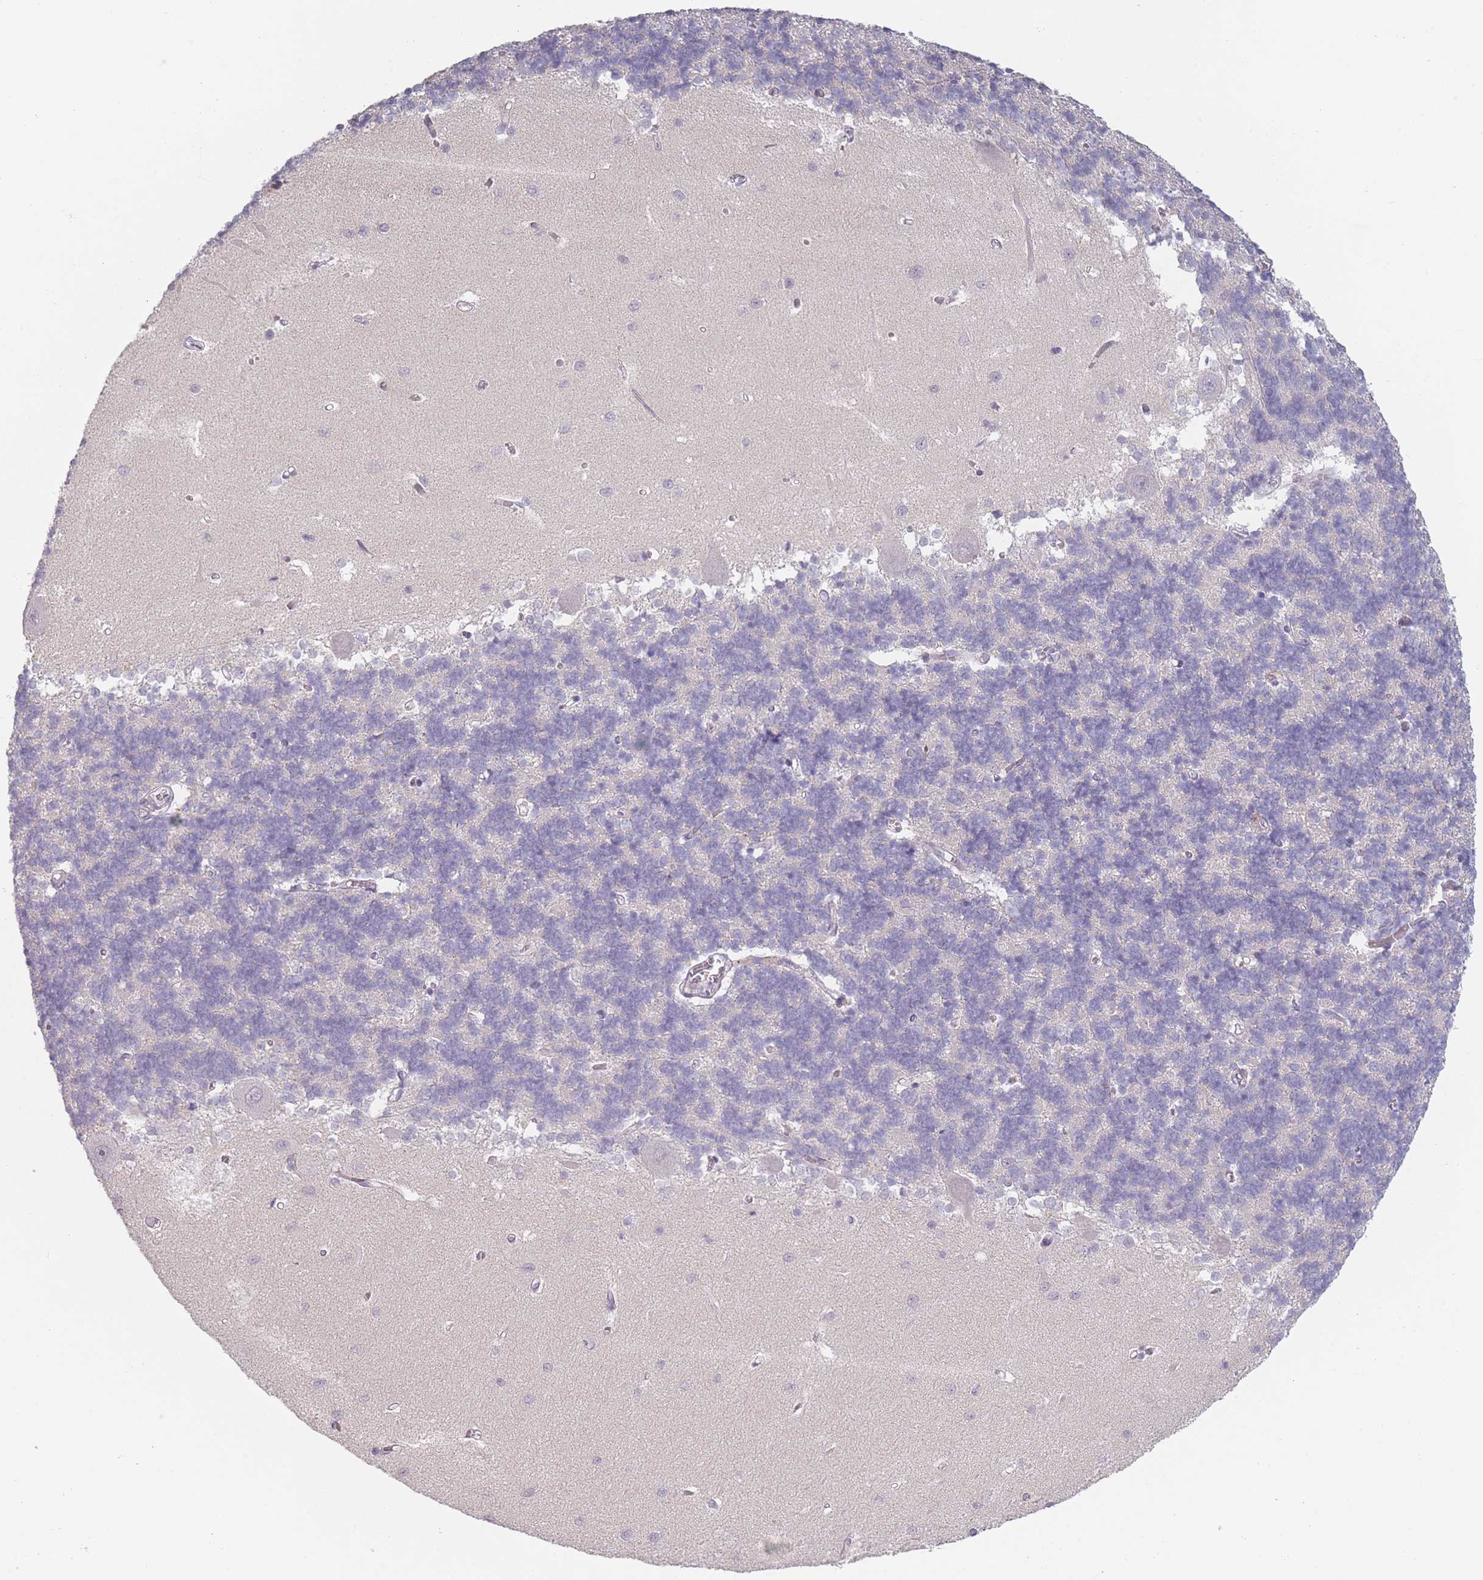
{"staining": {"intensity": "negative", "quantity": "none", "location": "none"}, "tissue": "cerebellum", "cell_type": "Cells in granular layer", "image_type": "normal", "snomed": [{"axis": "morphology", "description": "Normal tissue, NOS"}, {"axis": "topography", "description": "Cerebellum"}], "caption": "Protein analysis of normal cerebellum demonstrates no significant staining in cells in granular layer.", "gene": "RASL10B", "patient": {"sex": "male", "age": 37}}